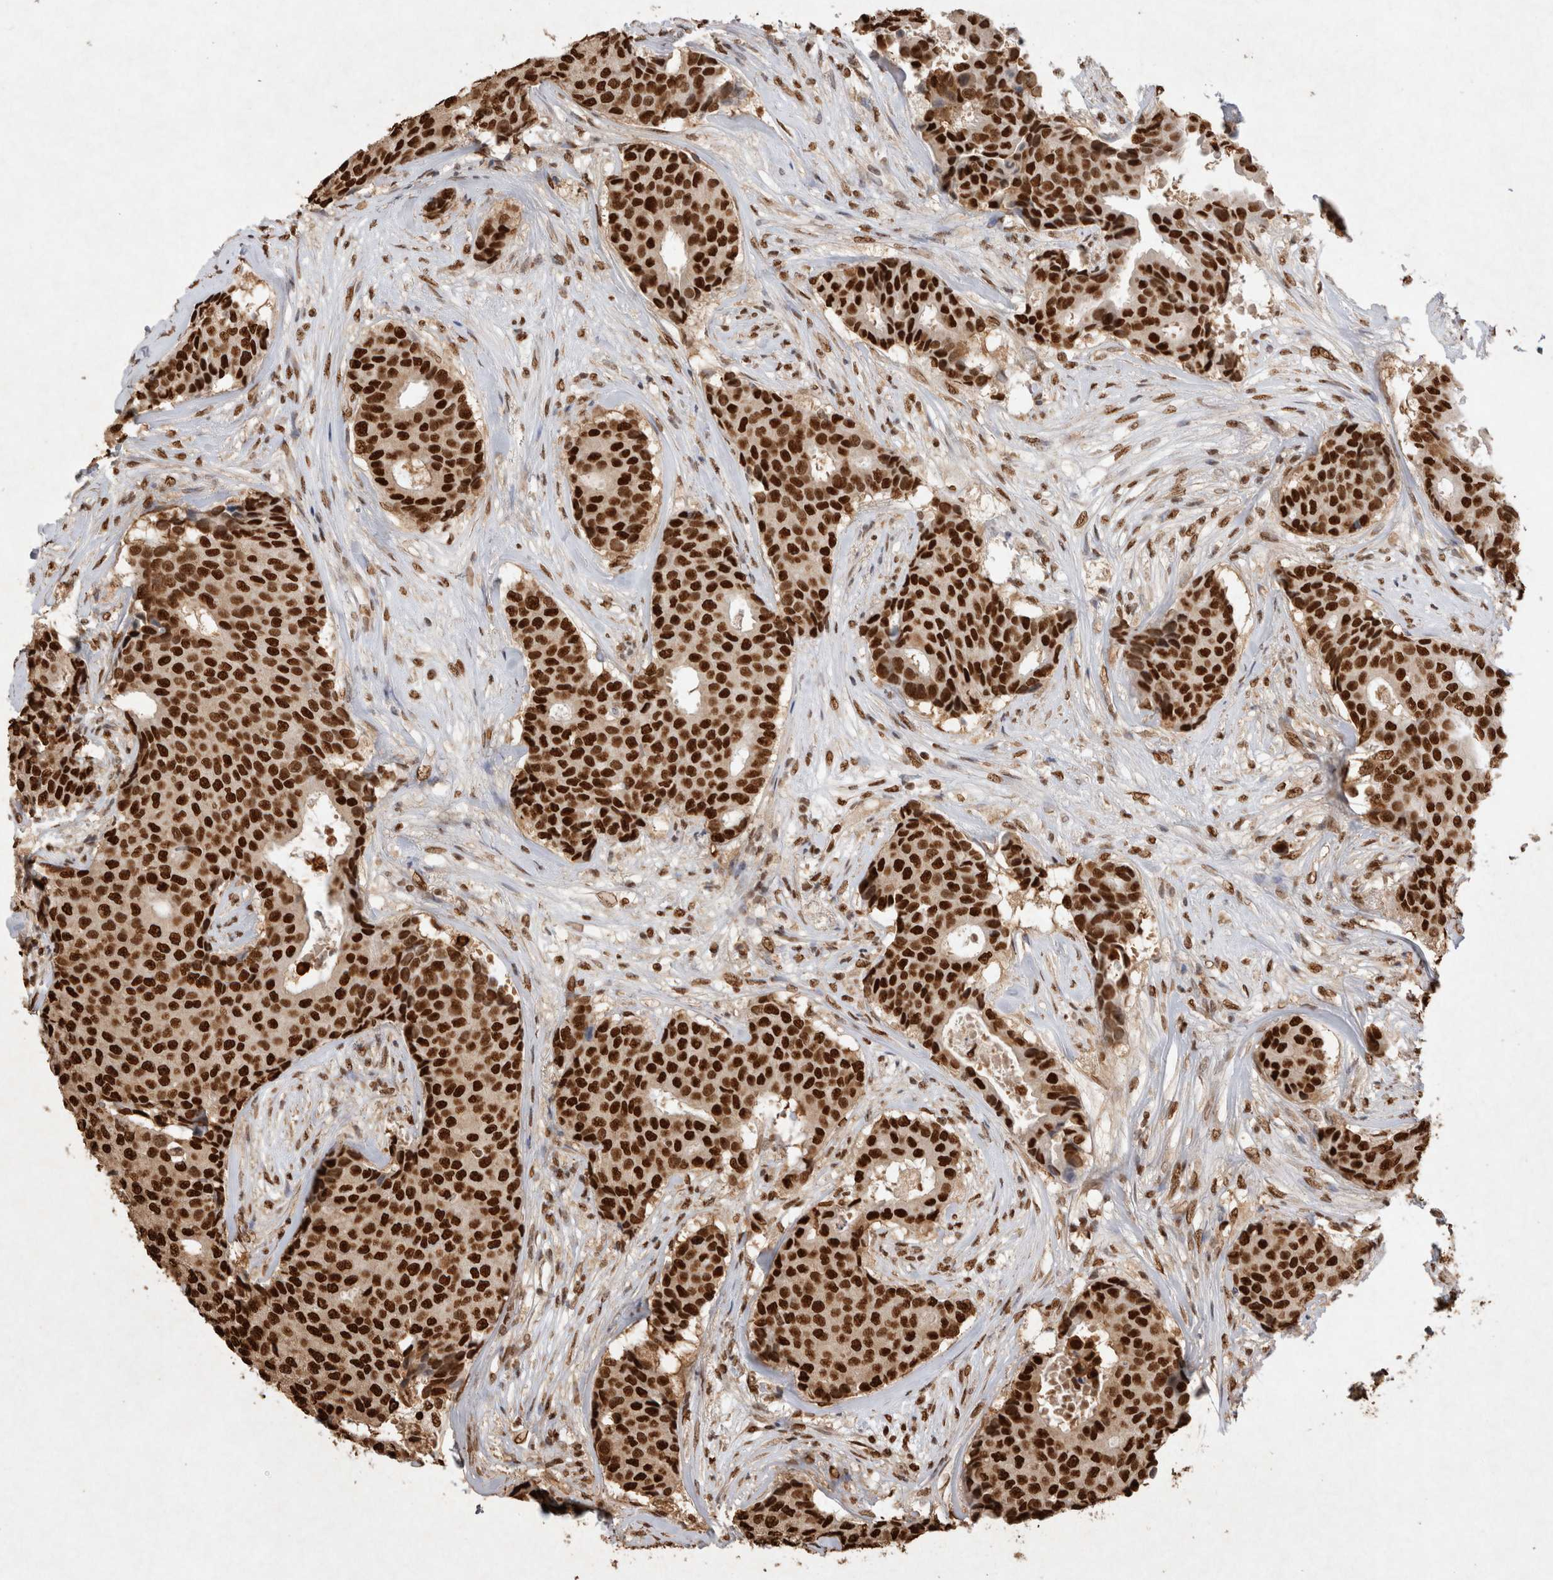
{"staining": {"intensity": "strong", "quantity": ">75%", "location": "nuclear"}, "tissue": "breast cancer", "cell_type": "Tumor cells", "image_type": "cancer", "snomed": [{"axis": "morphology", "description": "Duct carcinoma"}, {"axis": "topography", "description": "Breast"}], "caption": "A high amount of strong nuclear expression is appreciated in about >75% of tumor cells in breast cancer tissue. (Brightfield microscopy of DAB IHC at high magnification).", "gene": "HDGF", "patient": {"sex": "female", "age": 75}}